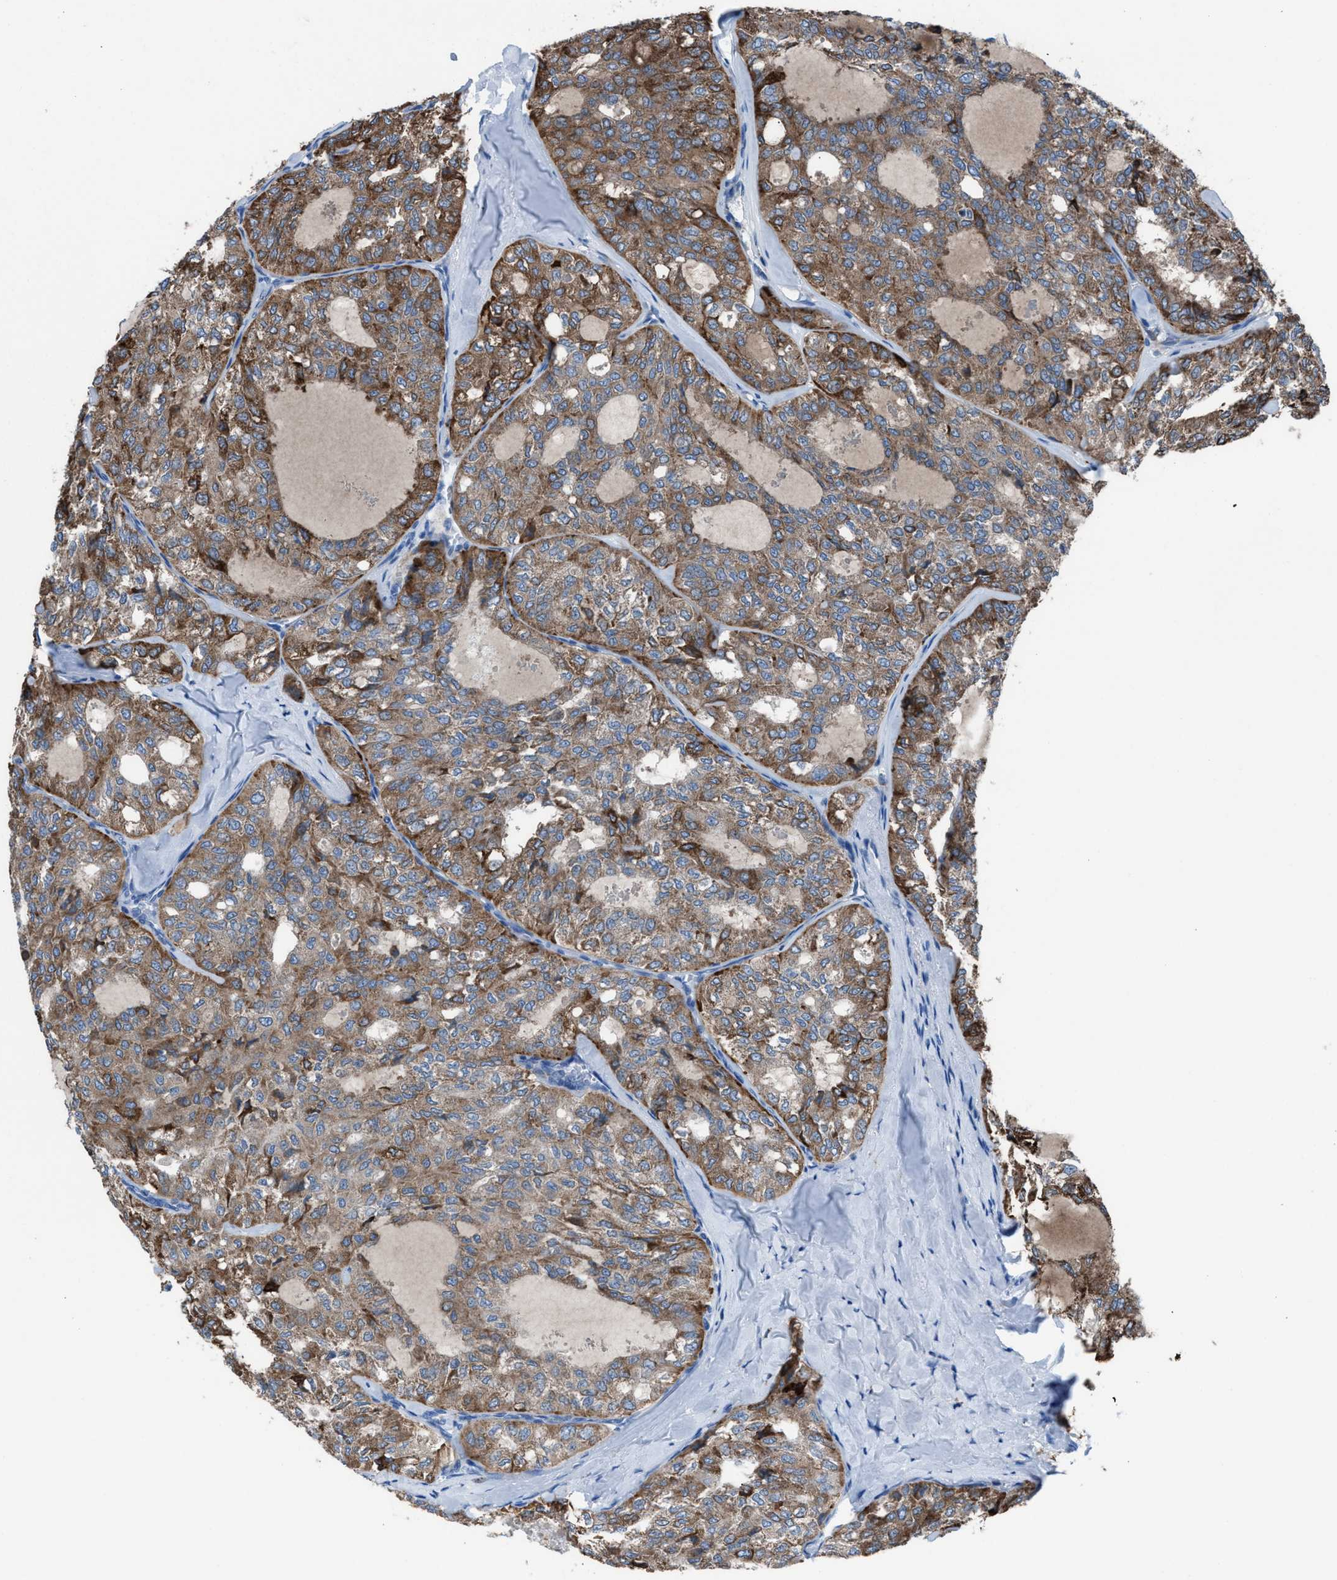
{"staining": {"intensity": "moderate", "quantity": ">75%", "location": "cytoplasmic/membranous"}, "tissue": "thyroid cancer", "cell_type": "Tumor cells", "image_type": "cancer", "snomed": [{"axis": "morphology", "description": "Follicular adenoma carcinoma, NOS"}, {"axis": "topography", "description": "Thyroid gland"}], "caption": "Immunohistochemistry (IHC) photomicrograph of neoplastic tissue: human thyroid follicular adenoma carcinoma stained using immunohistochemistry reveals medium levels of moderate protein expression localized specifically in the cytoplasmic/membranous of tumor cells, appearing as a cytoplasmic/membranous brown color.", "gene": "CD1B", "patient": {"sex": "male", "age": 75}}